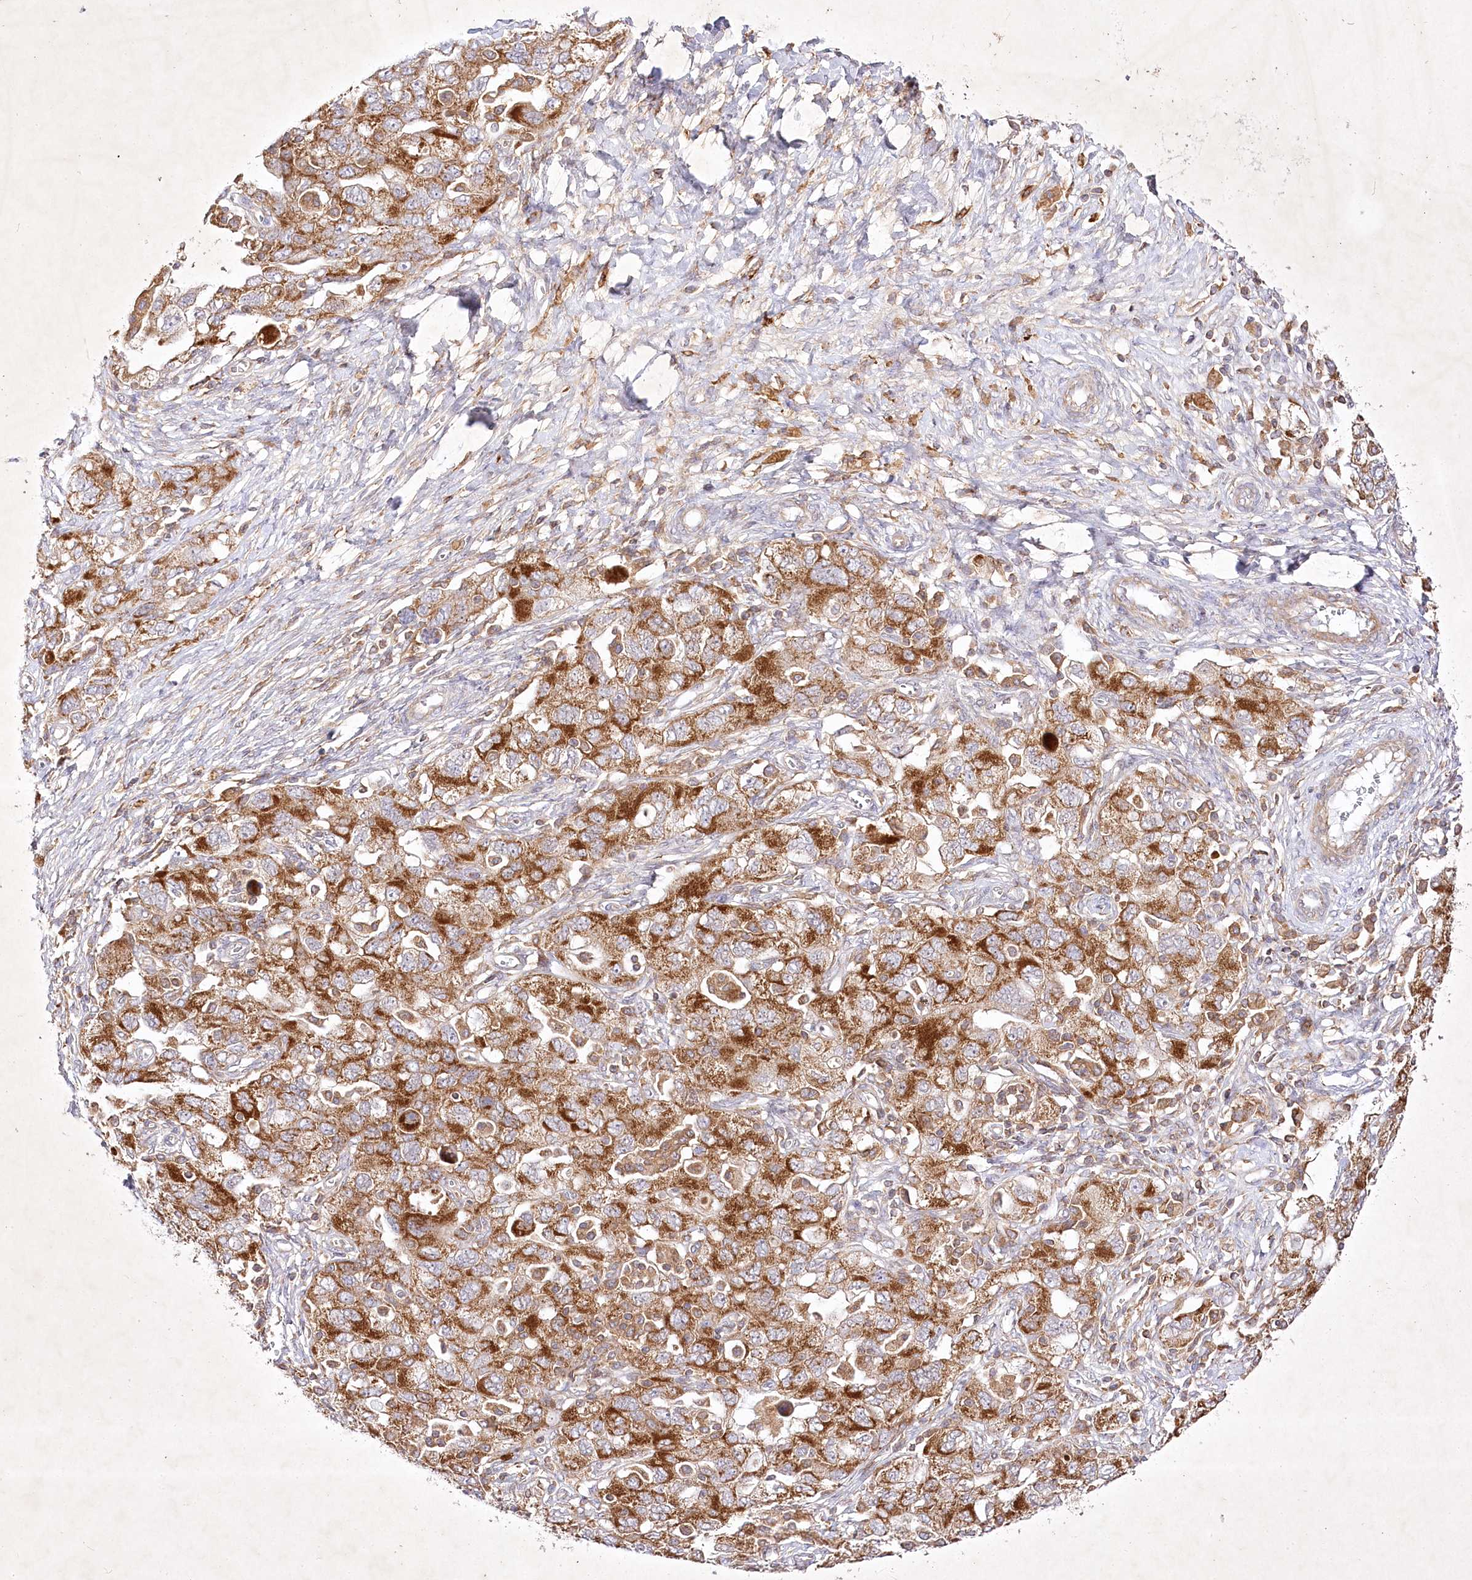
{"staining": {"intensity": "strong", "quantity": ">75%", "location": "cytoplasmic/membranous"}, "tissue": "ovarian cancer", "cell_type": "Tumor cells", "image_type": "cancer", "snomed": [{"axis": "morphology", "description": "Carcinoma, NOS"}, {"axis": "morphology", "description": "Cystadenocarcinoma, serous, NOS"}, {"axis": "topography", "description": "Ovary"}], "caption": "High-magnification brightfield microscopy of ovarian carcinoma stained with DAB (brown) and counterstained with hematoxylin (blue). tumor cells exhibit strong cytoplasmic/membranous positivity is appreciated in about>75% of cells.", "gene": "OPA1", "patient": {"sex": "female", "age": 69}}